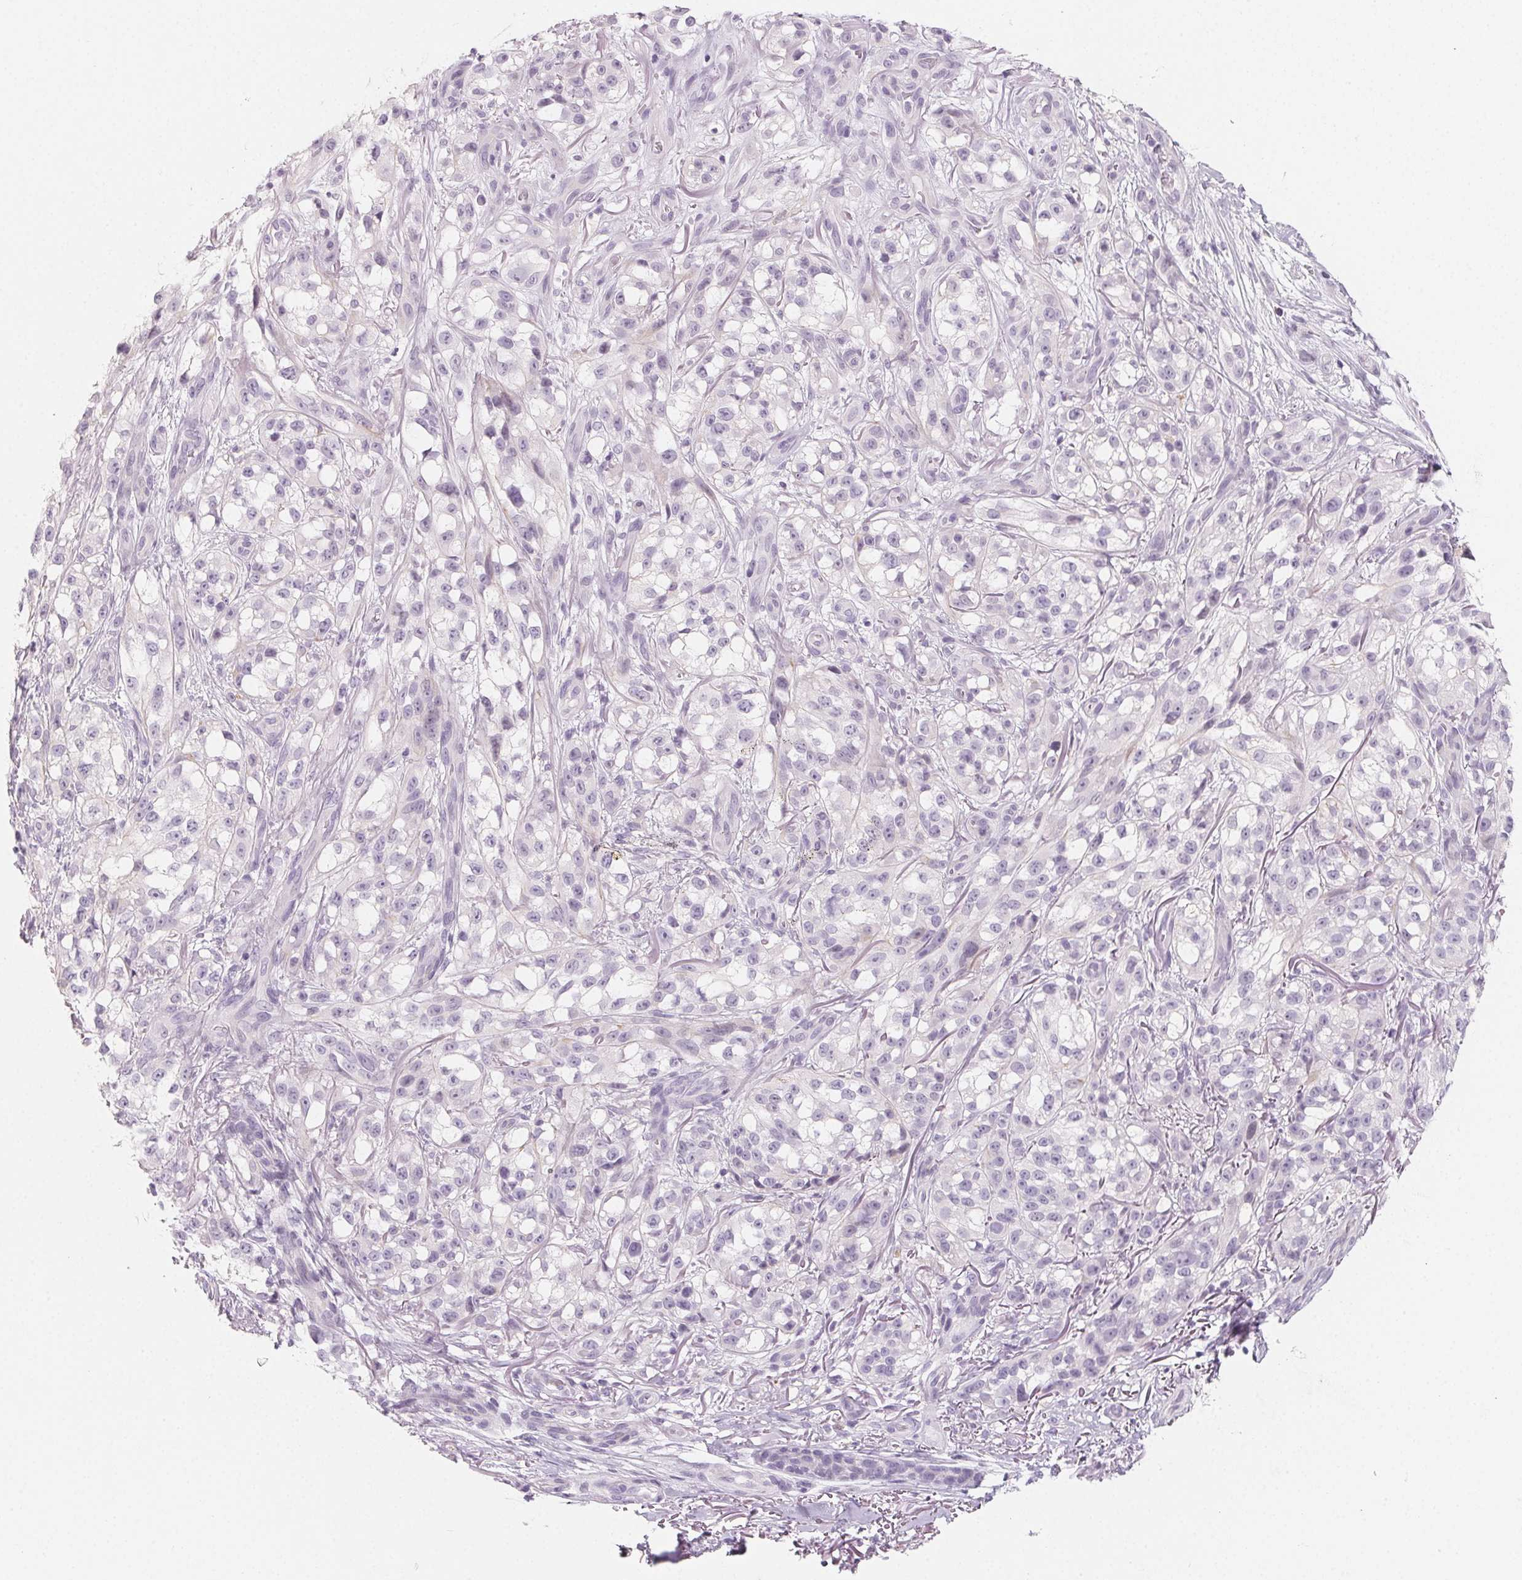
{"staining": {"intensity": "negative", "quantity": "none", "location": "none"}, "tissue": "melanoma", "cell_type": "Tumor cells", "image_type": "cancer", "snomed": [{"axis": "morphology", "description": "Malignant melanoma, NOS"}, {"axis": "topography", "description": "Skin"}], "caption": "There is no significant expression in tumor cells of melanoma. (Brightfield microscopy of DAB (3,3'-diaminobenzidine) IHC at high magnification).", "gene": "SH3GL2", "patient": {"sex": "female", "age": 85}}